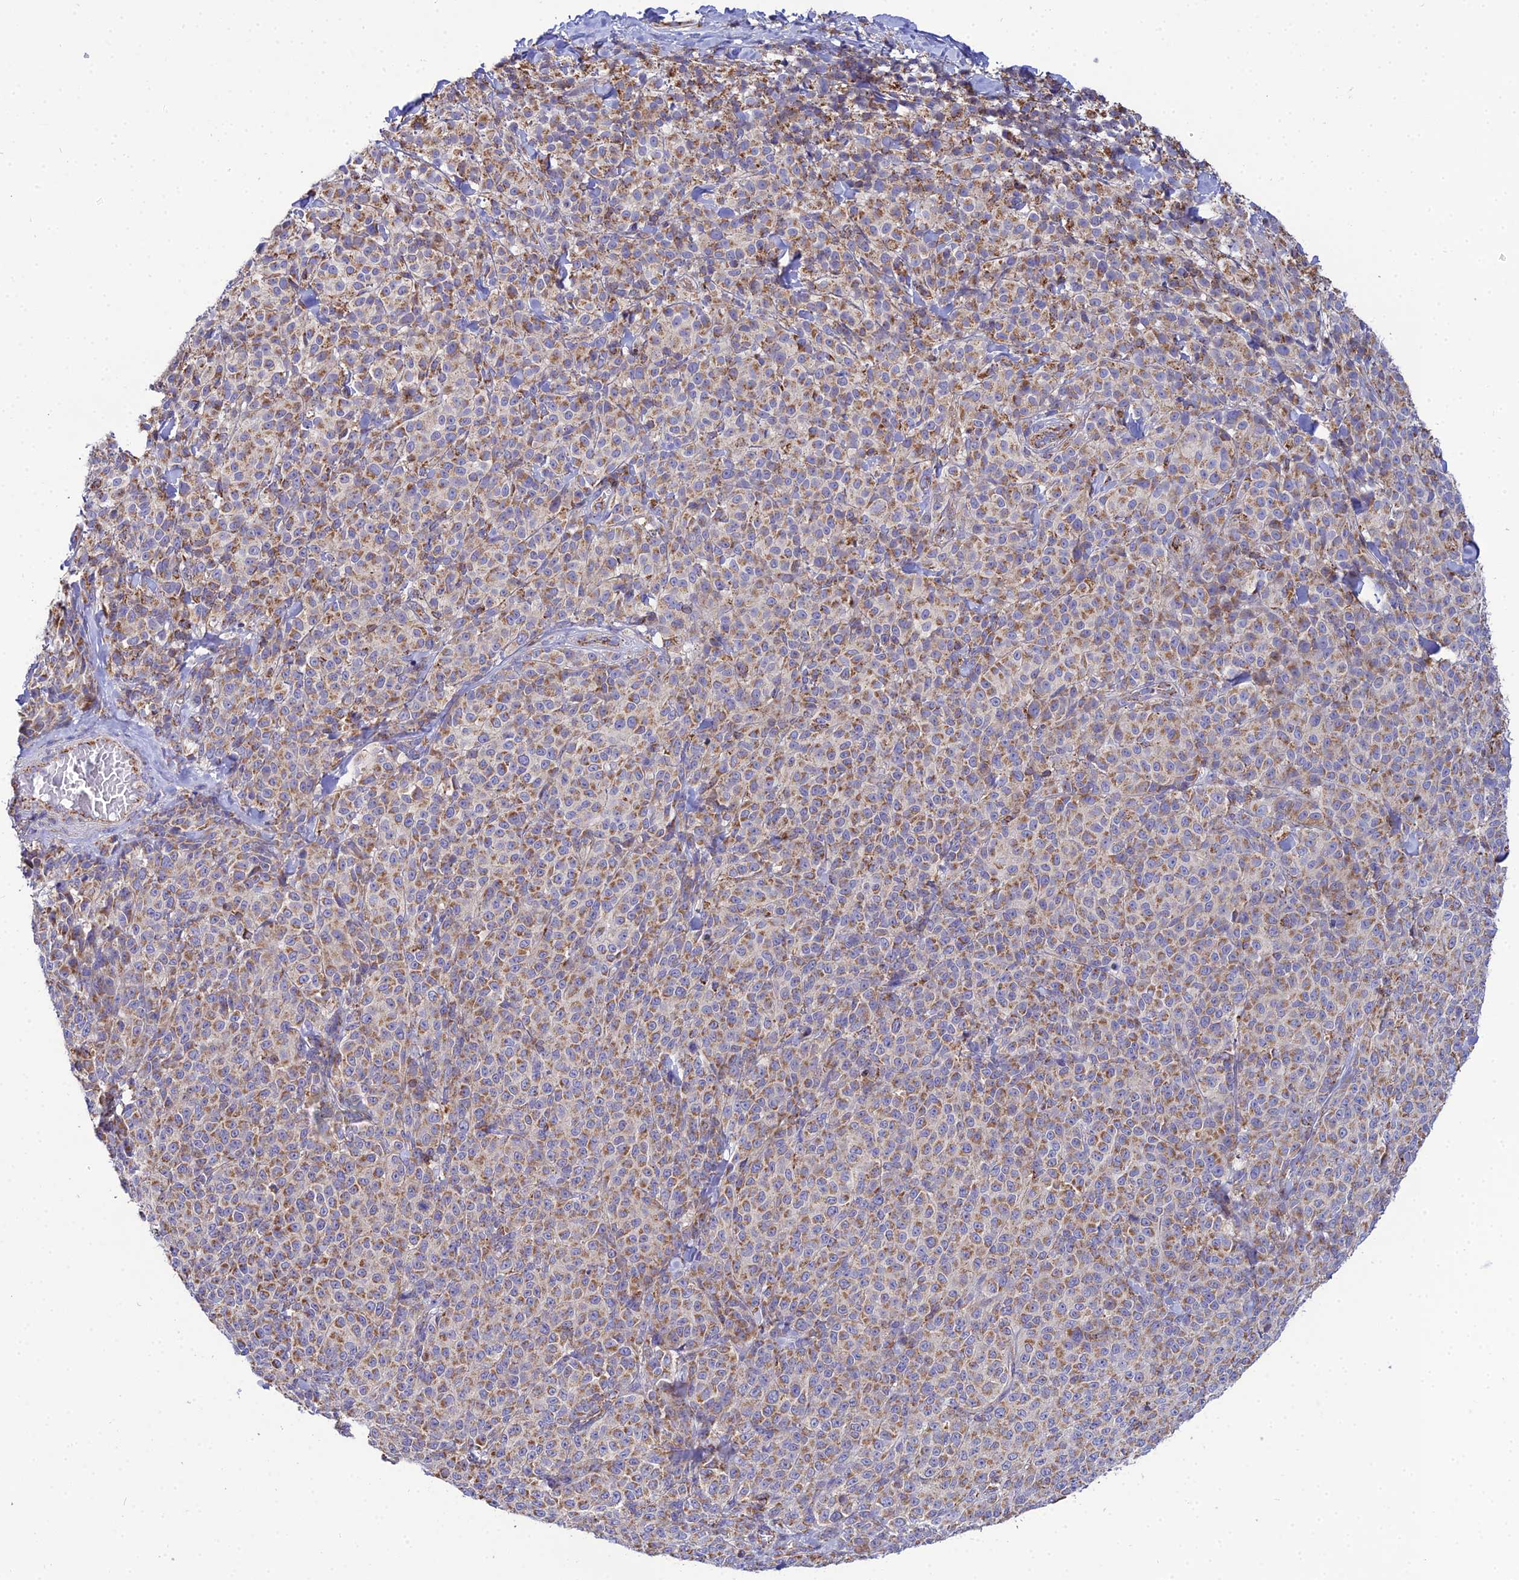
{"staining": {"intensity": "moderate", "quantity": ">75%", "location": "cytoplasmic/membranous"}, "tissue": "melanoma", "cell_type": "Tumor cells", "image_type": "cancer", "snomed": [{"axis": "morphology", "description": "Normal tissue, NOS"}, {"axis": "morphology", "description": "Malignant melanoma, NOS"}, {"axis": "topography", "description": "Skin"}], "caption": "There is medium levels of moderate cytoplasmic/membranous expression in tumor cells of malignant melanoma, as demonstrated by immunohistochemical staining (brown color).", "gene": "NIPSNAP3A", "patient": {"sex": "female", "age": 34}}